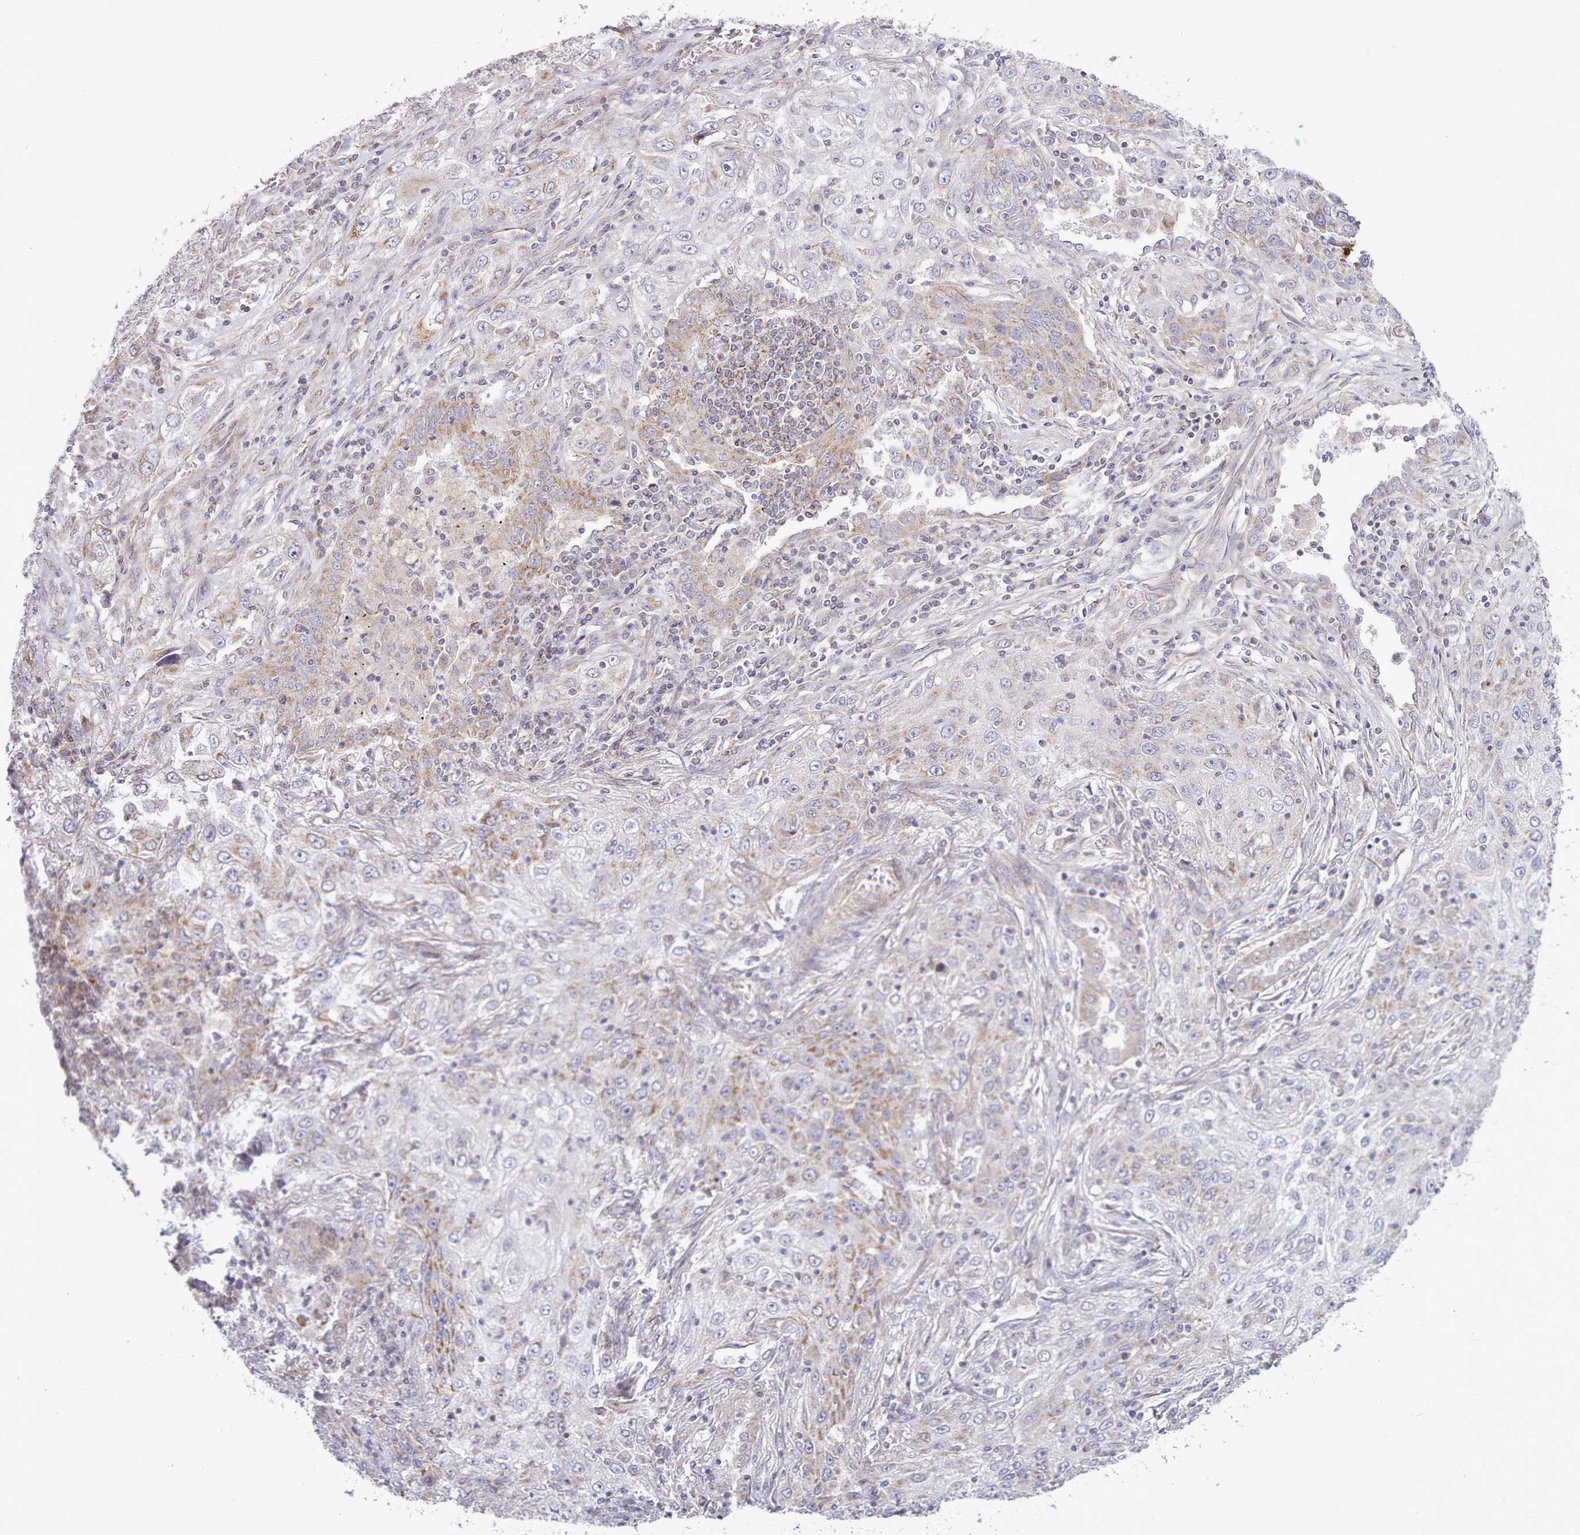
{"staining": {"intensity": "moderate", "quantity": "25%-75%", "location": "cytoplasmic/membranous"}, "tissue": "lung cancer", "cell_type": "Tumor cells", "image_type": "cancer", "snomed": [{"axis": "morphology", "description": "Squamous cell carcinoma, NOS"}, {"axis": "topography", "description": "Lung"}], "caption": "Human squamous cell carcinoma (lung) stained for a protein (brown) shows moderate cytoplasmic/membranous positive expression in about 25%-75% of tumor cells.", "gene": "MRPL21", "patient": {"sex": "female", "age": 69}}